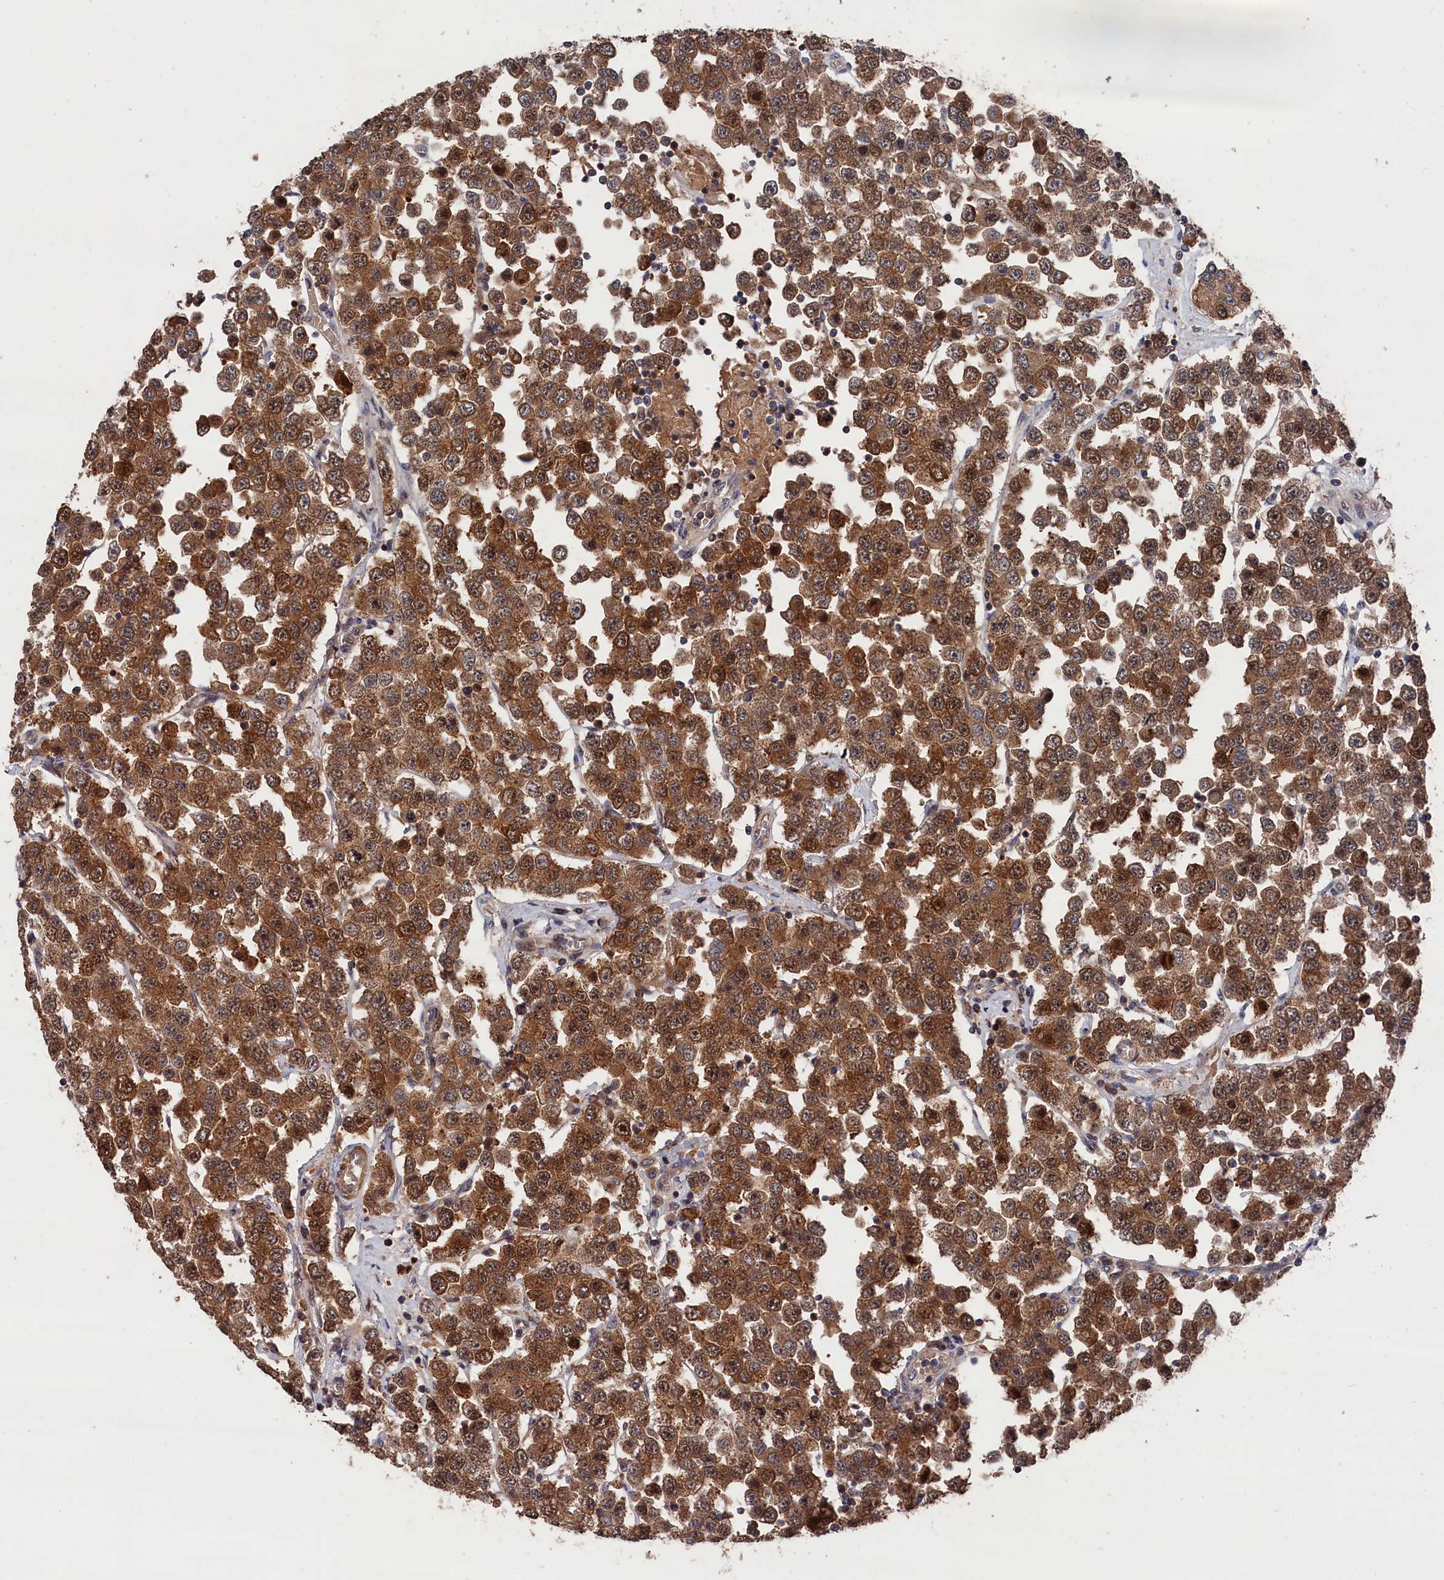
{"staining": {"intensity": "strong", "quantity": ">75%", "location": "cytoplasmic/membranous,nuclear"}, "tissue": "testis cancer", "cell_type": "Tumor cells", "image_type": "cancer", "snomed": [{"axis": "morphology", "description": "Seminoma, NOS"}, {"axis": "topography", "description": "Testis"}], "caption": "Brown immunohistochemical staining in testis seminoma shows strong cytoplasmic/membranous and nuclear expression in approximately >75% of tumor cells. (DAB IHC, brown staining for protein, blue staining for nuclei).", "gene": "RMI2", "patient": {"sex": "male", "age": 28}}